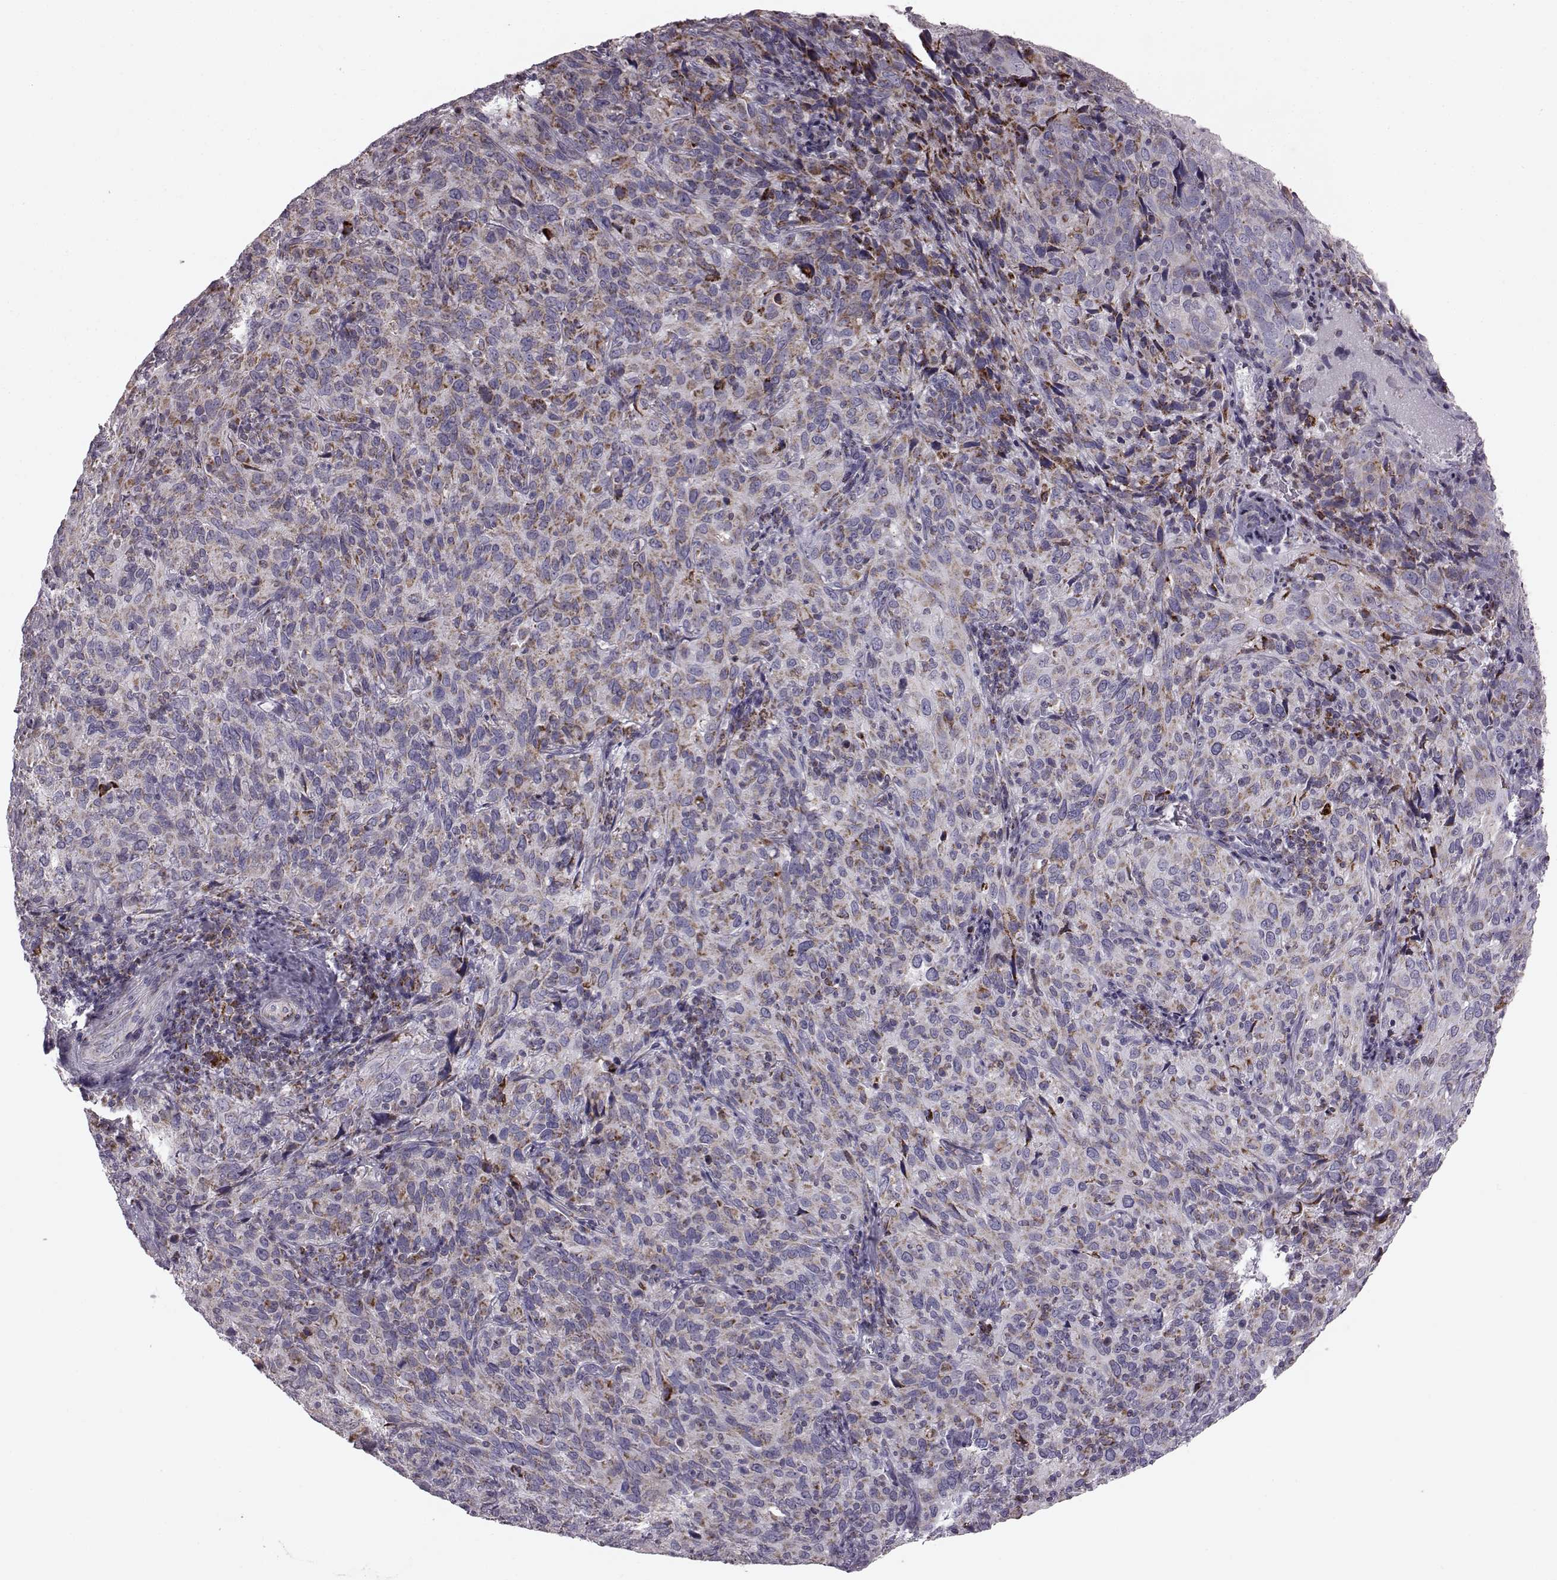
{"staining": {"intensity": "moderate", "quantity": ">75%", "location": "cytoplasmic/membranous"}, "tissue": "cervical cancer", "cell_type": "Tumor cells", "image_type": "cancer", "snomed": [{"axis": "morphology", "description": "Squamous cell carcinoma, NOS"}, {"axis": "topography", "description": "Cervix"}], "caption": "A medium amount of moderate cytoplasmic/membranous positivity is seen in approximately >75% of tumor cells in cervical squamous cell carcinoma tissue. Nuclei are stained in blue.", "gene": "ATP5MF", "patient": {"sex": "female", "age": 51}}